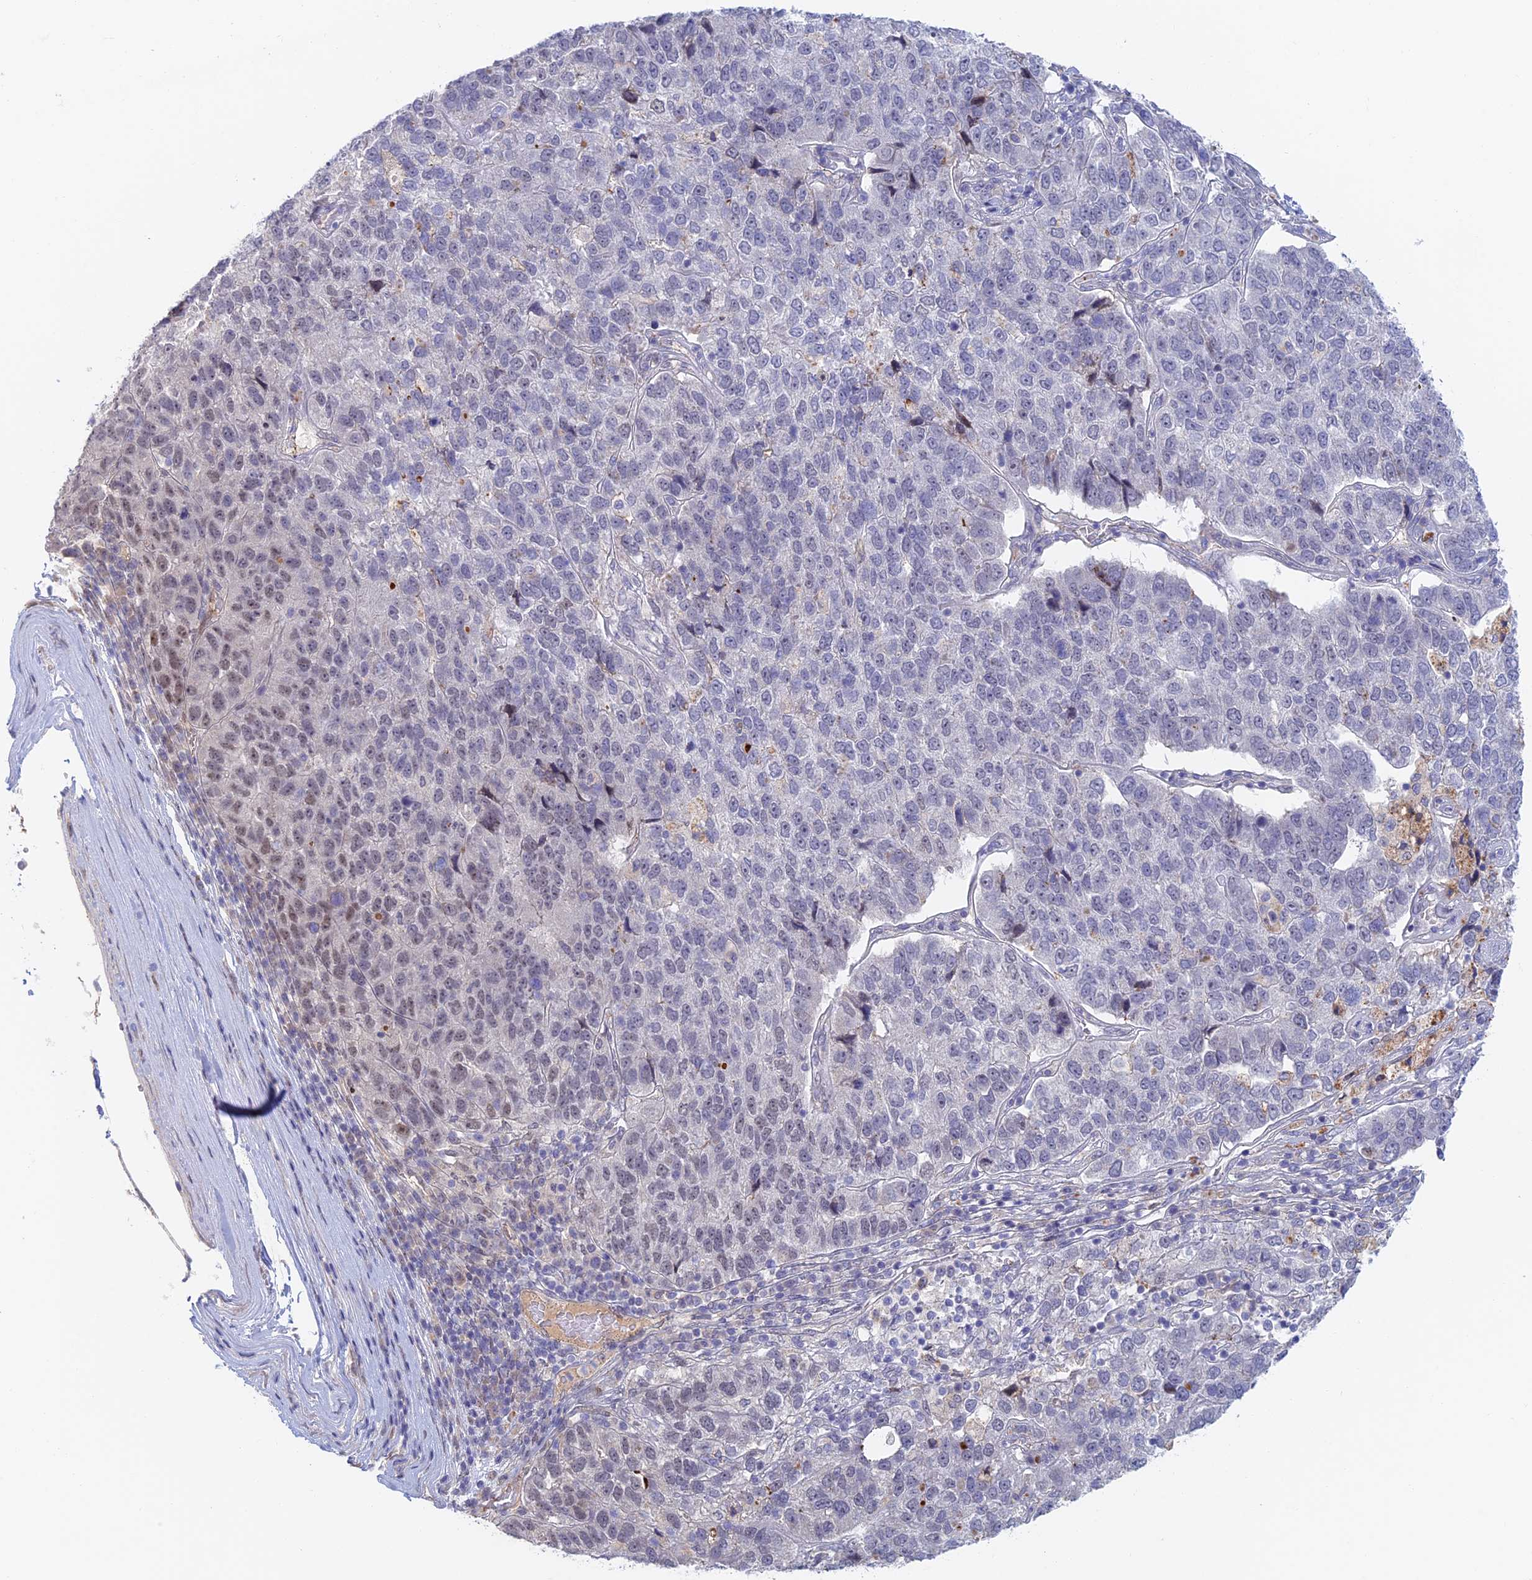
{"staining": {"intensity": "weak", "quantity": "<25%", "location": "nuclear"}, "tissue": "pancreatic cancer", "cell_type": "Tumor cells", "image_type": "cancer", "snomed": [{"axis": "morphology", "description": "Adenocarcinoma, NOS"}, {"axis": "topography", "description": "Pancreas"}], "caption": "The photomicrograph shows no significant positivity in tumor cells of adenocarcinoma (pancreatic).", "gene": "ZUP1", "patient": {"sex": "female", "age": 61}}